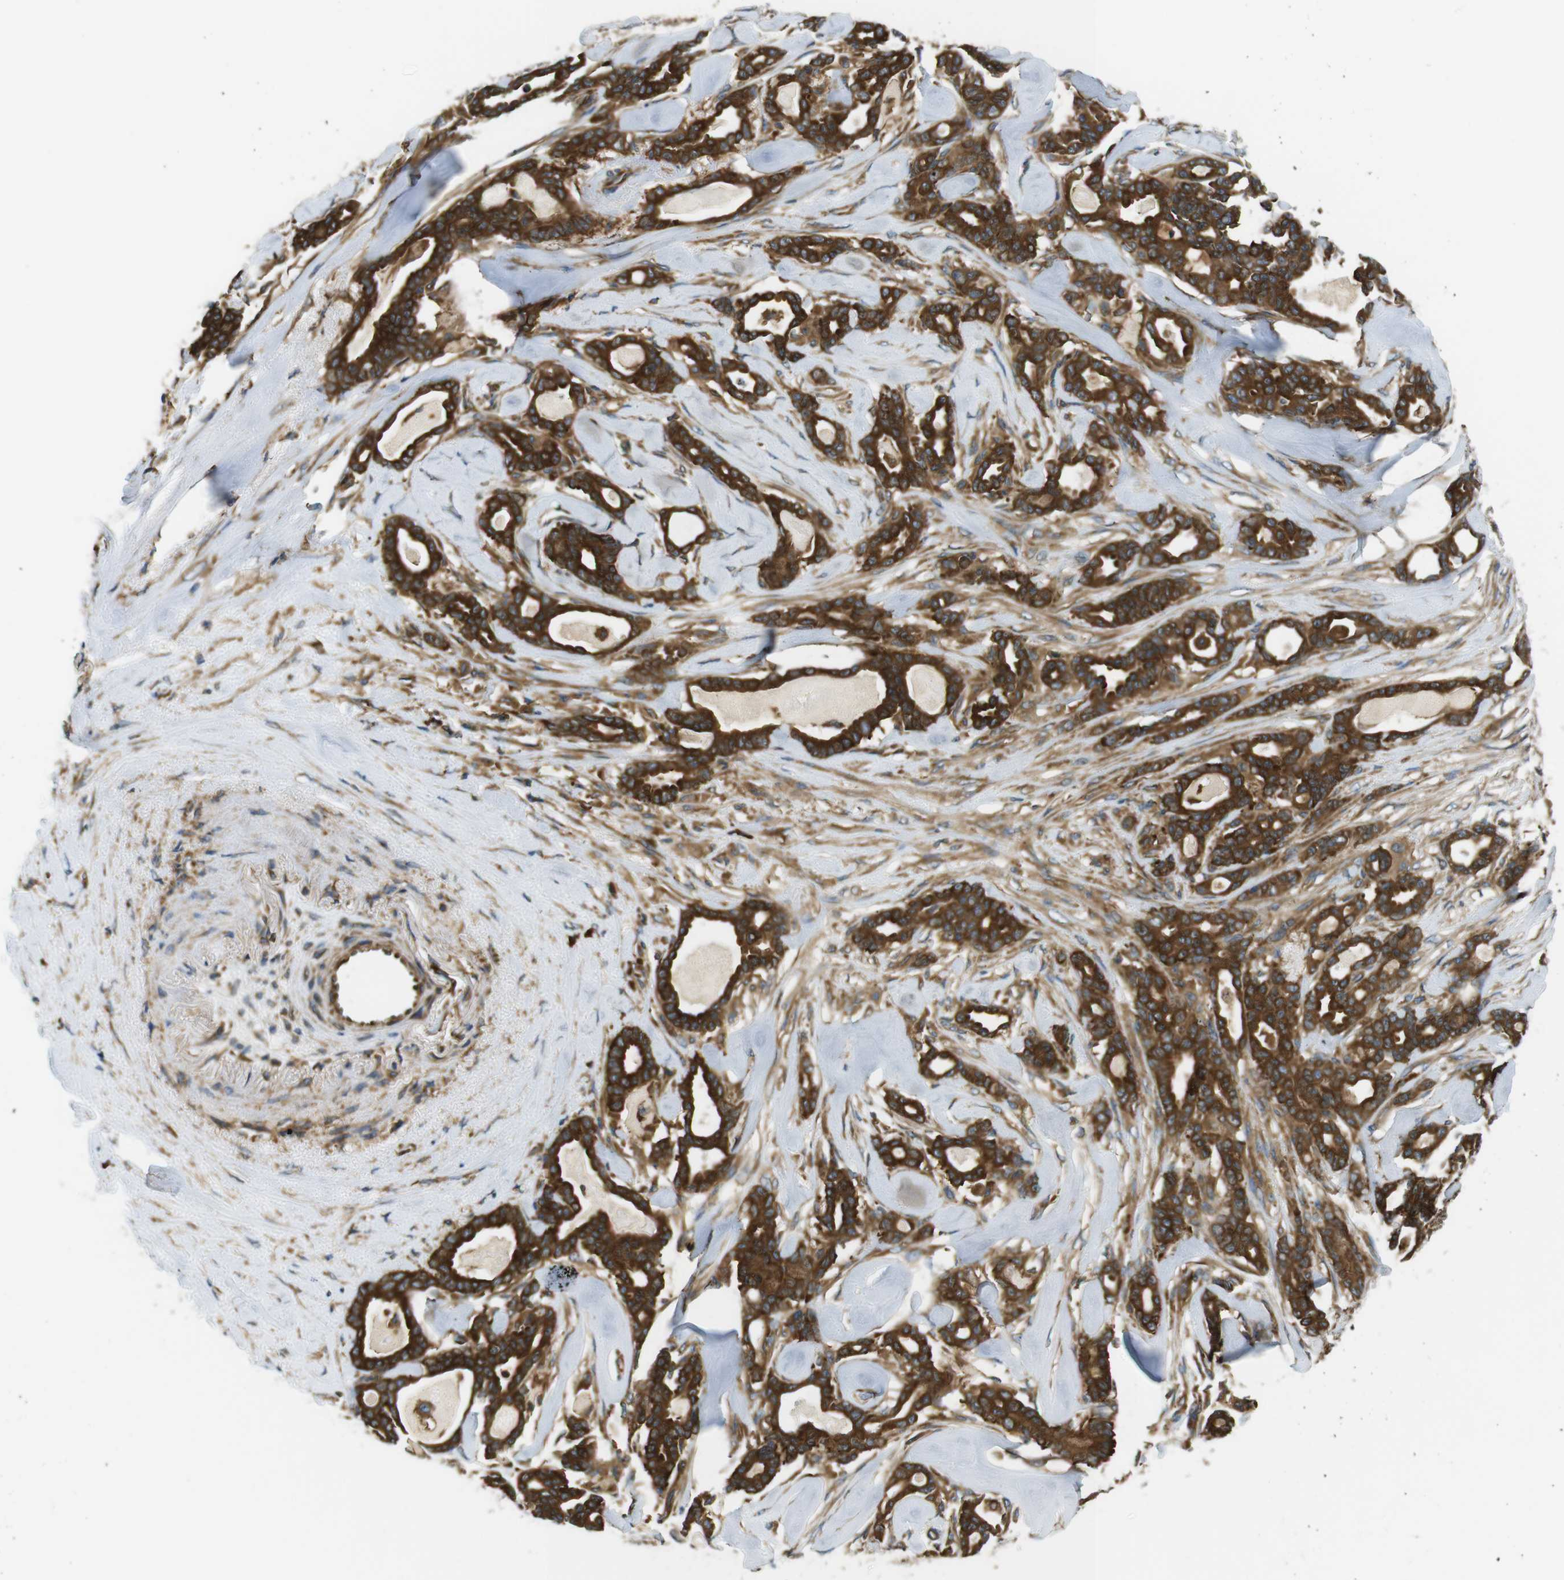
{"staining": {"intensity": "strong", "quantity": ">75%", "location": "cytoplasmic/membranous"}, "tissue": "pancreatic cancer", "cell_type": "Tumor cells", "image_type": "cancer", "snomed": [{"axis": "morphology", "description": "Adenocarcinoma, NOS"}, {"axis": "topography", "description": "Pancreas"}], "caption": "Pancreatic cancer (adenocarcinoma) stained for a protein (brown) shows strong cytoplasmic/membranous positive positivity in approximately >75% of tumor cells.", "gene": "TSC1", "patient": {"sex": "male", "age": 63}}